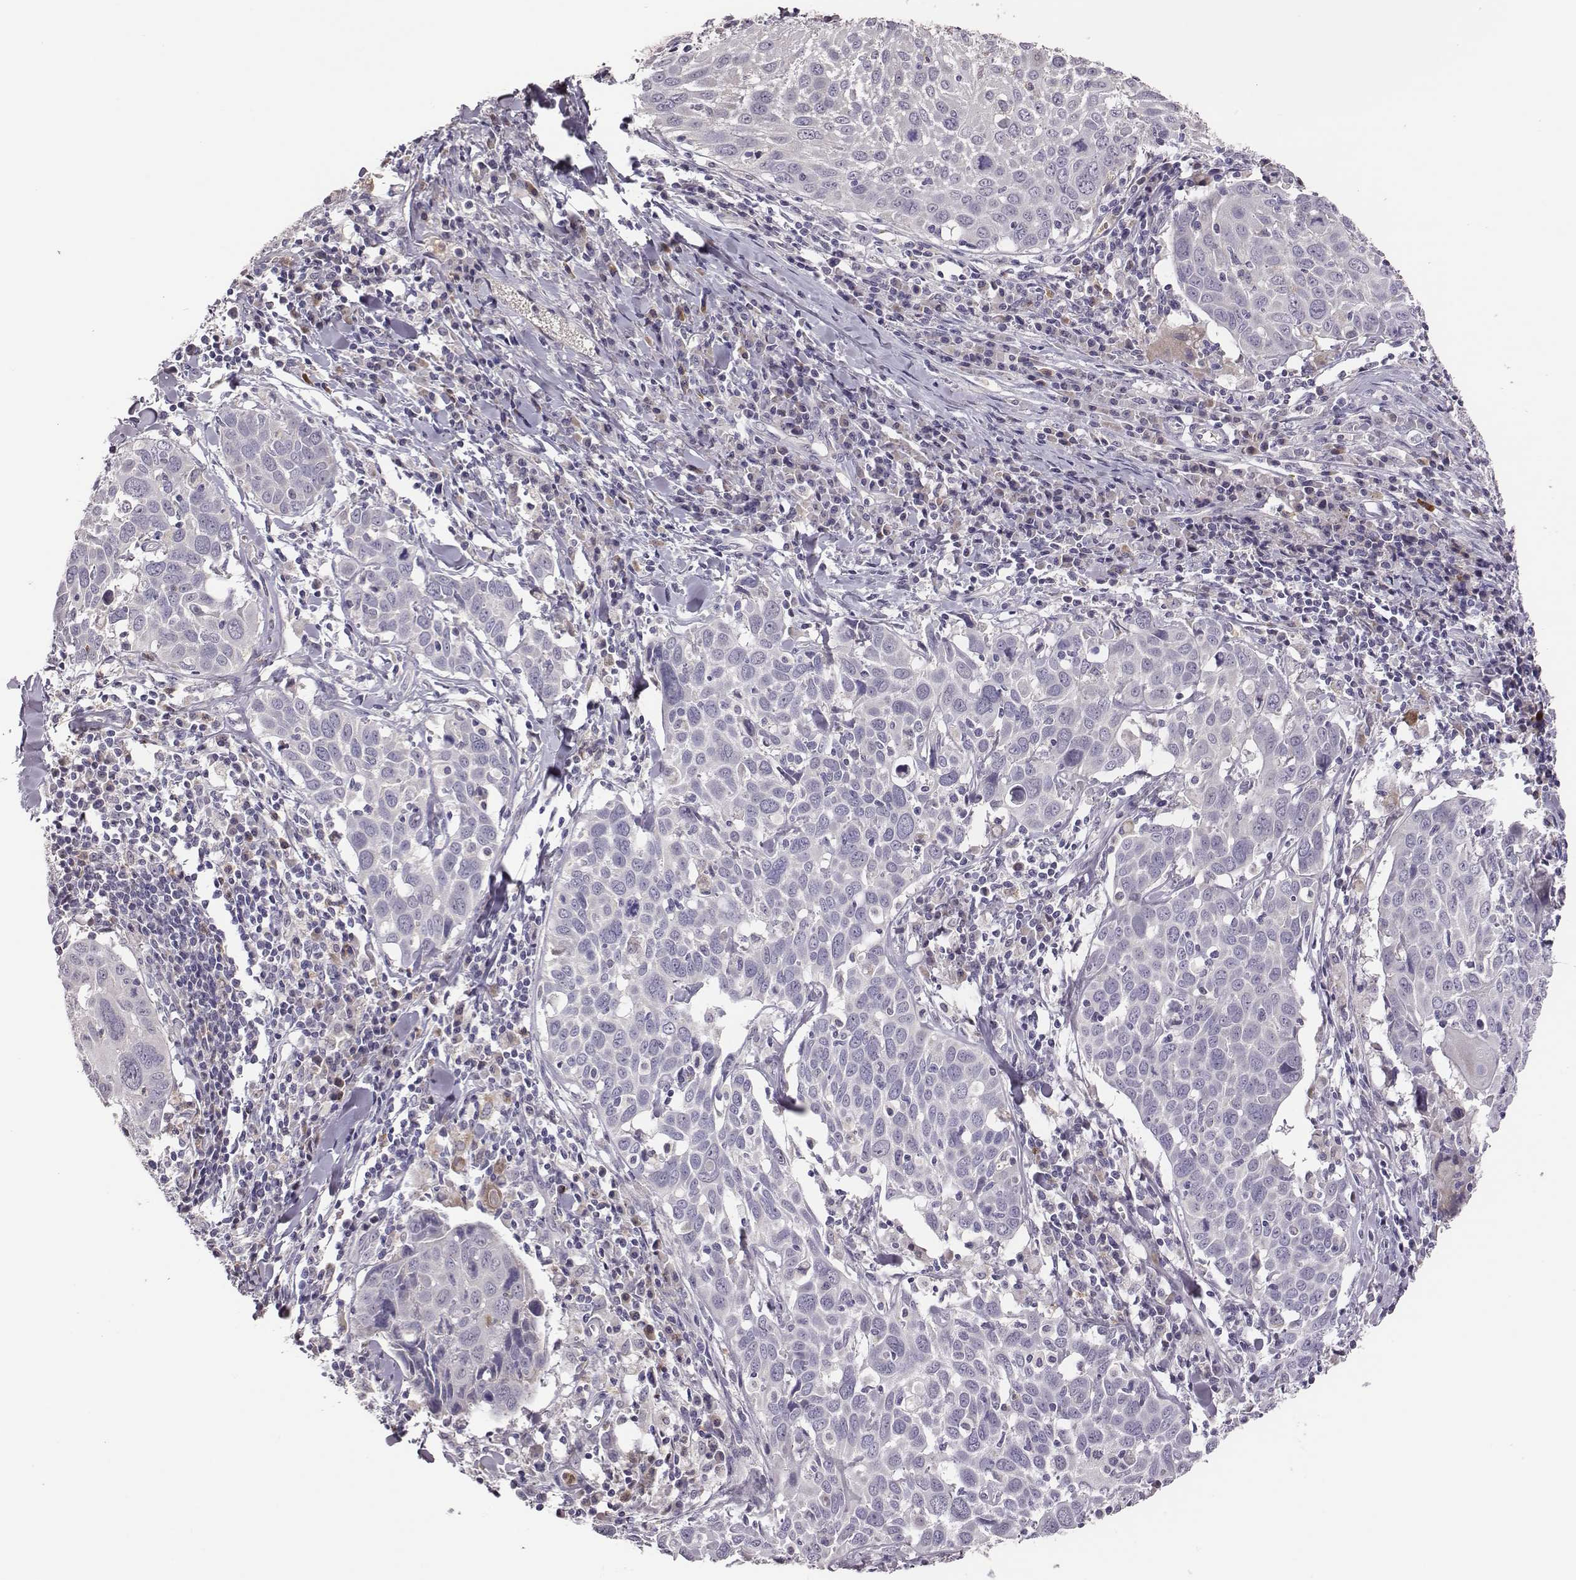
{"staining": {"intensity": "negative", "quantity": "none", "location": "none"}, "tissue": "lung cancer", "cell_type": "Tumor cells", "image_type": "cancer", "snomed": [{"axis": "morphology", "description": "Squamous cell carcinoma, NOS"}, {"axis": "topography", "description": "Lung"}], "caption": "This is an immunohistochemistry (IHC) photomicrograph of human lung cancer. There is no positivity in tumor cells.", "gene": "KMO", "patient": {"sex": "male", "age": 57}}